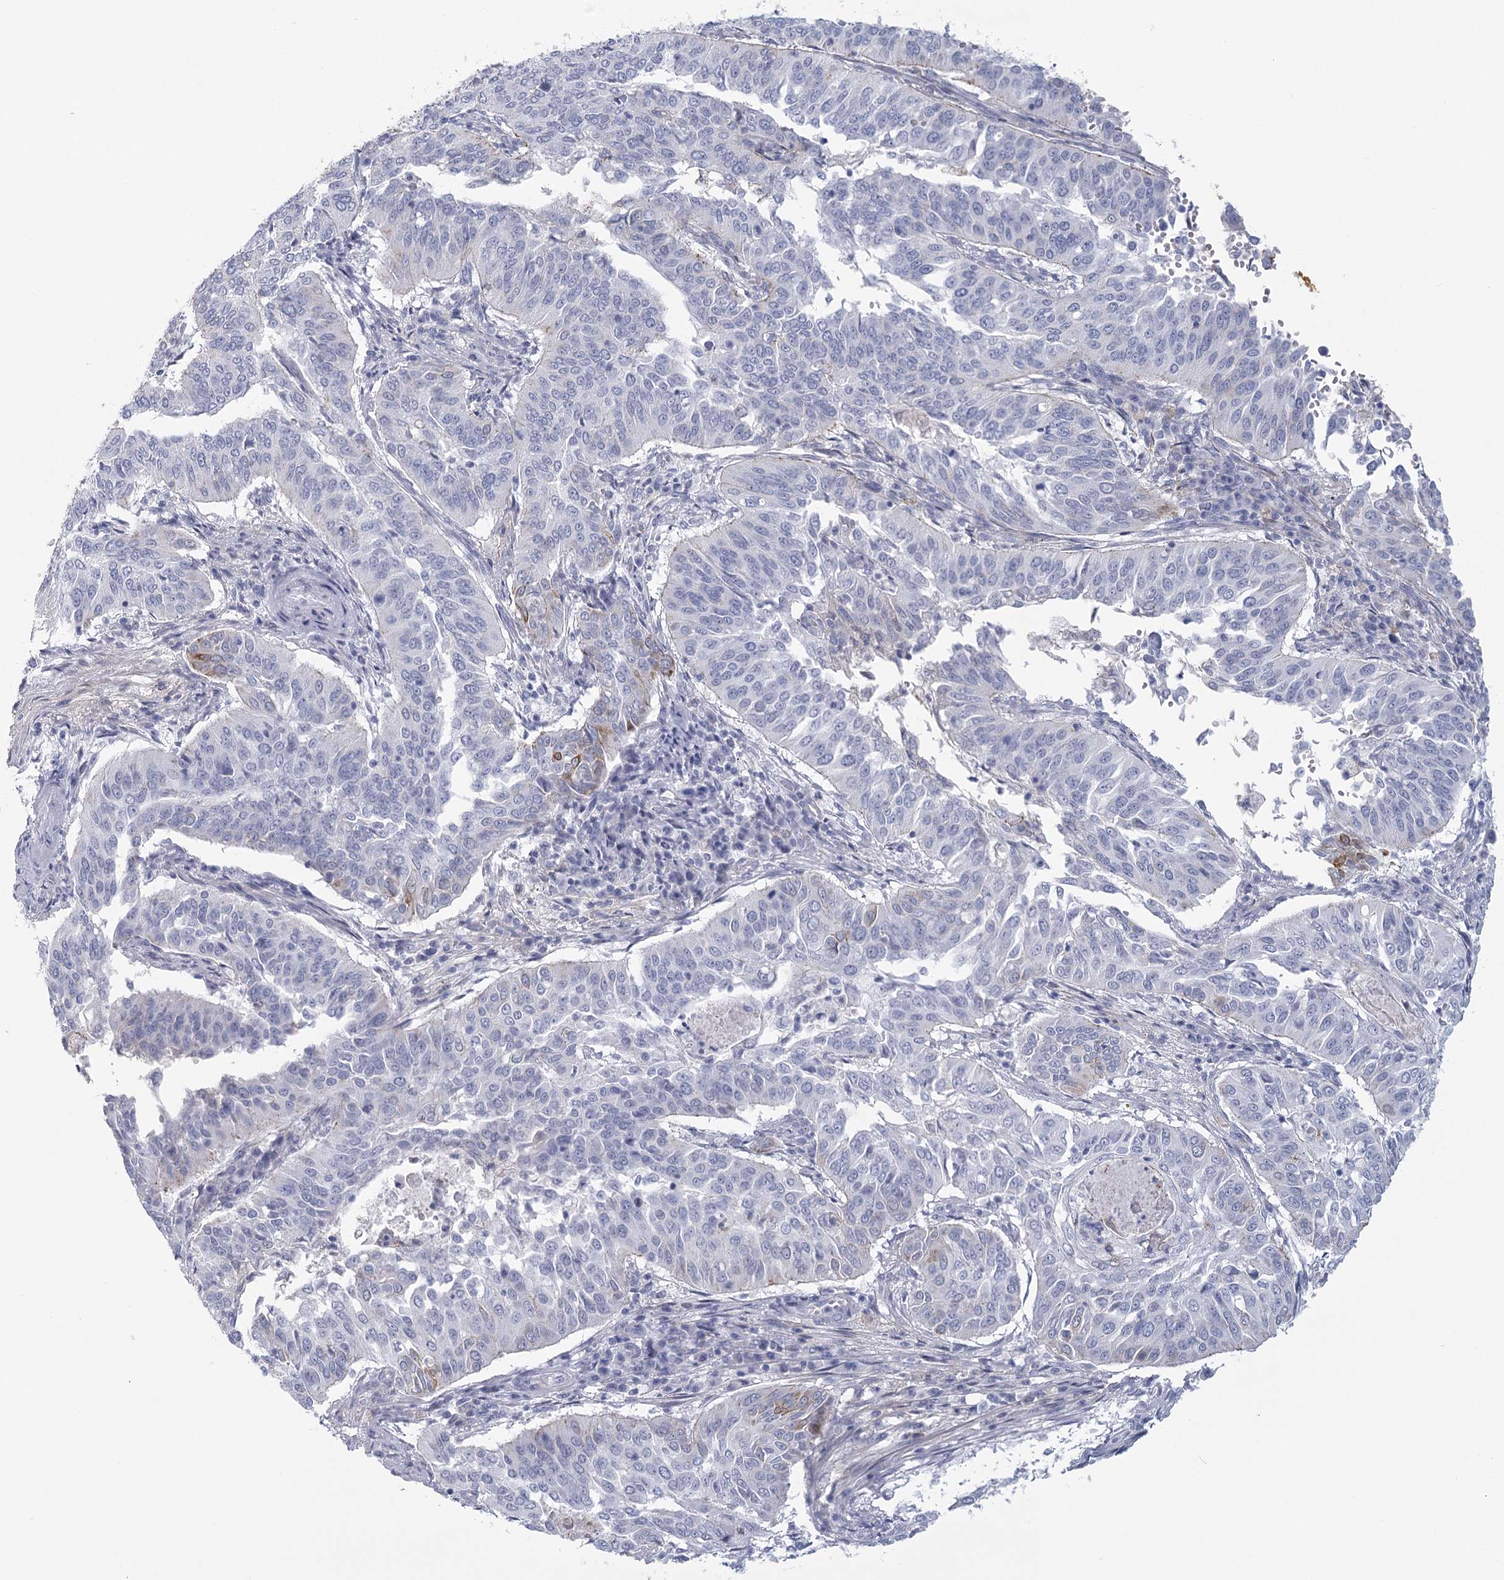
{"staining": {"intensity": "negative", "quantity": "none", "location": "none"}, "tissue": "cervical cancer", "cell_type": "Tumor cells", "image_type": "cancer", "snomed": [{"axis": "morphology", "description": "Normal tissue, NOS"}, {"axis": "morphology", "description": "Squamous cell carcinoma, NOS"}, {"axis": "topography", "description": "Cervix"}], "caption": "IHC of squamous cell carcinoma (cervical) displays no positivity in tumor cells.", "gene": "WNT8B", "patient": {"sex": "female", "age": 39}}